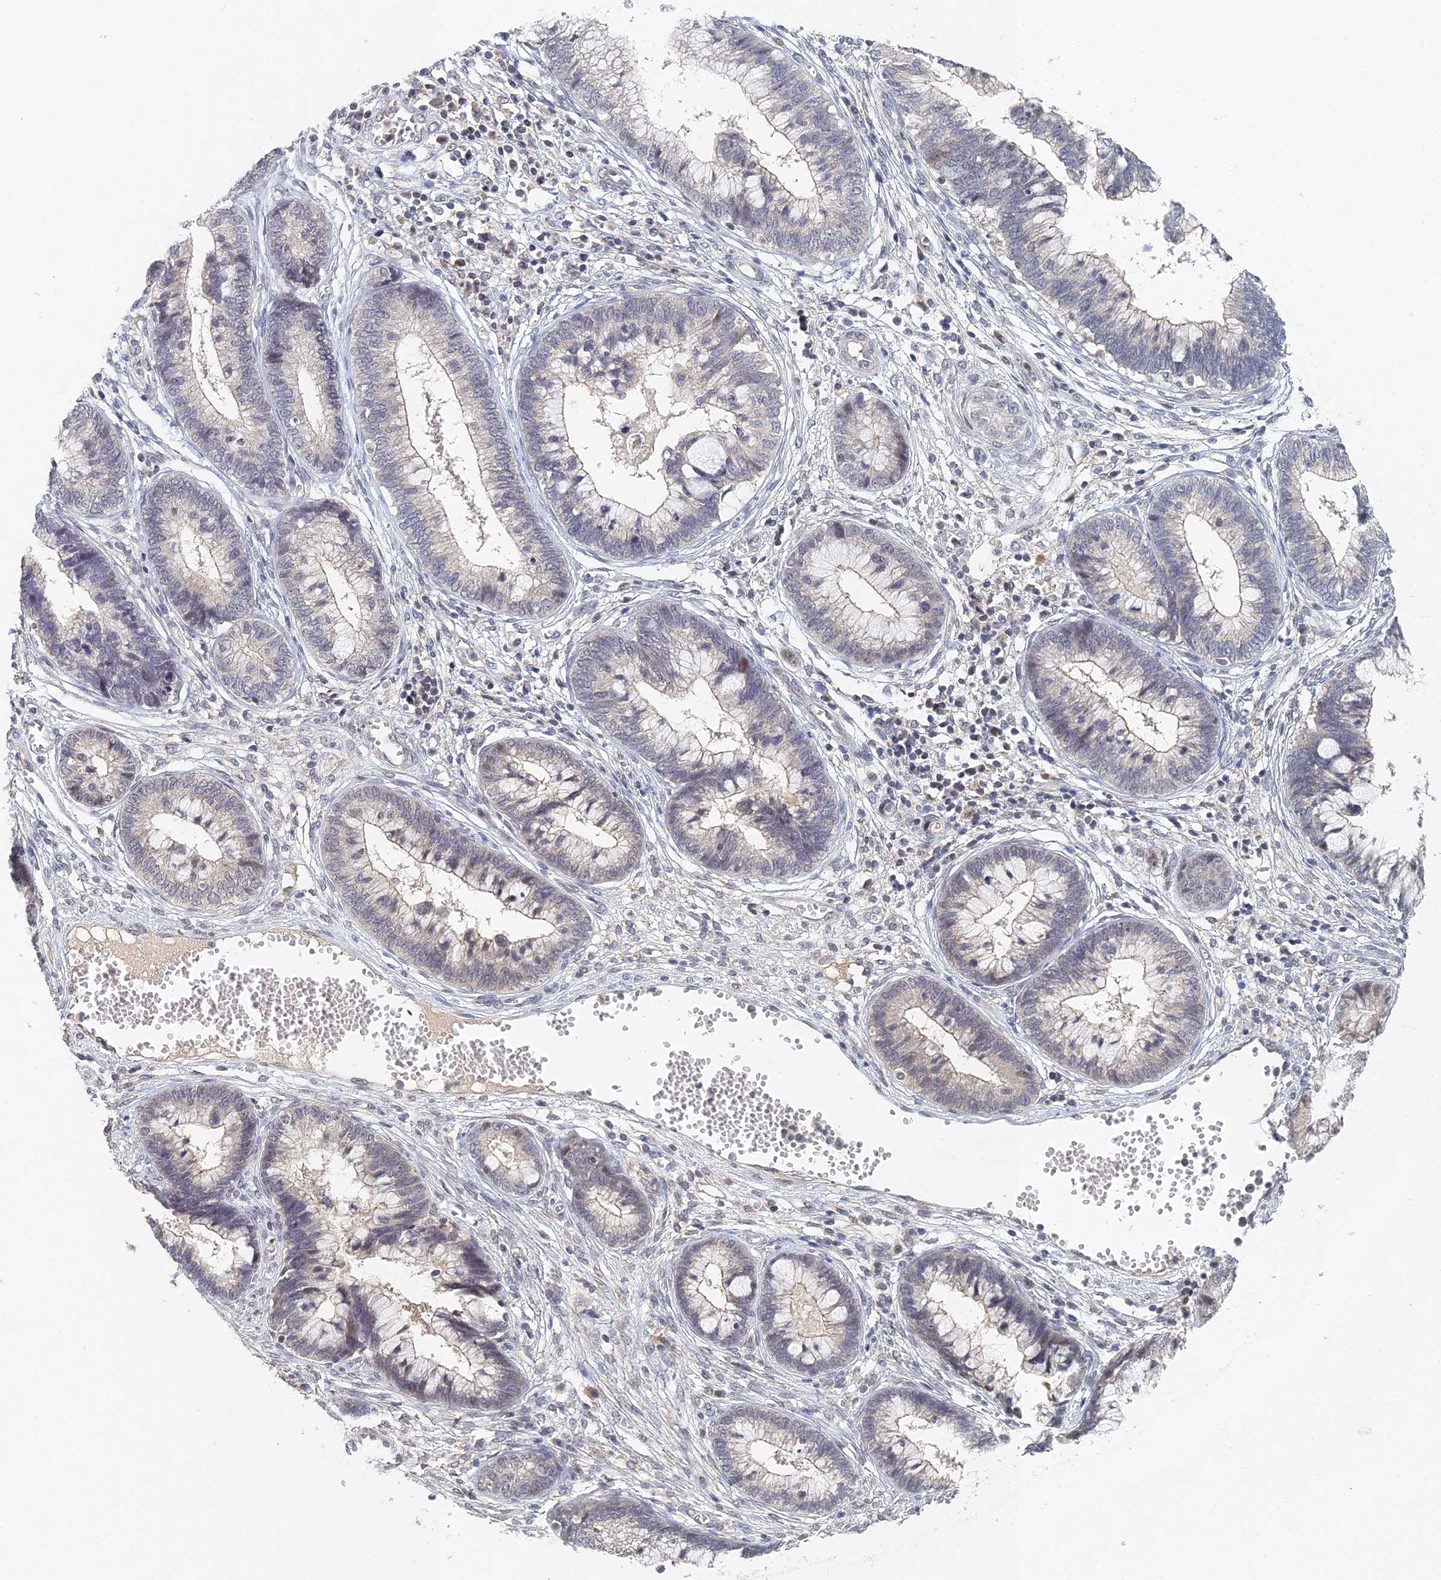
{"staining": {"intensity": "negative", "quantity": "none", "location": "none"}, "tissue": "cervical cancer", "cell_type": "Tumor cells", "image_type": "cancer", "snomed": [{"axis": "morphology", "description": "Adenocarcinoma, NOS"}, {"axis": "topography", "description": "Cervix"}], "caption": "Tumor cells show no significant protein positivity in cervical cancer (adenocarcinoma). (DAB IHC visualized using brightfield microscopy, high magnification).", "gene": "GNA15", "patient": {"sex": "female", "age": 44}}